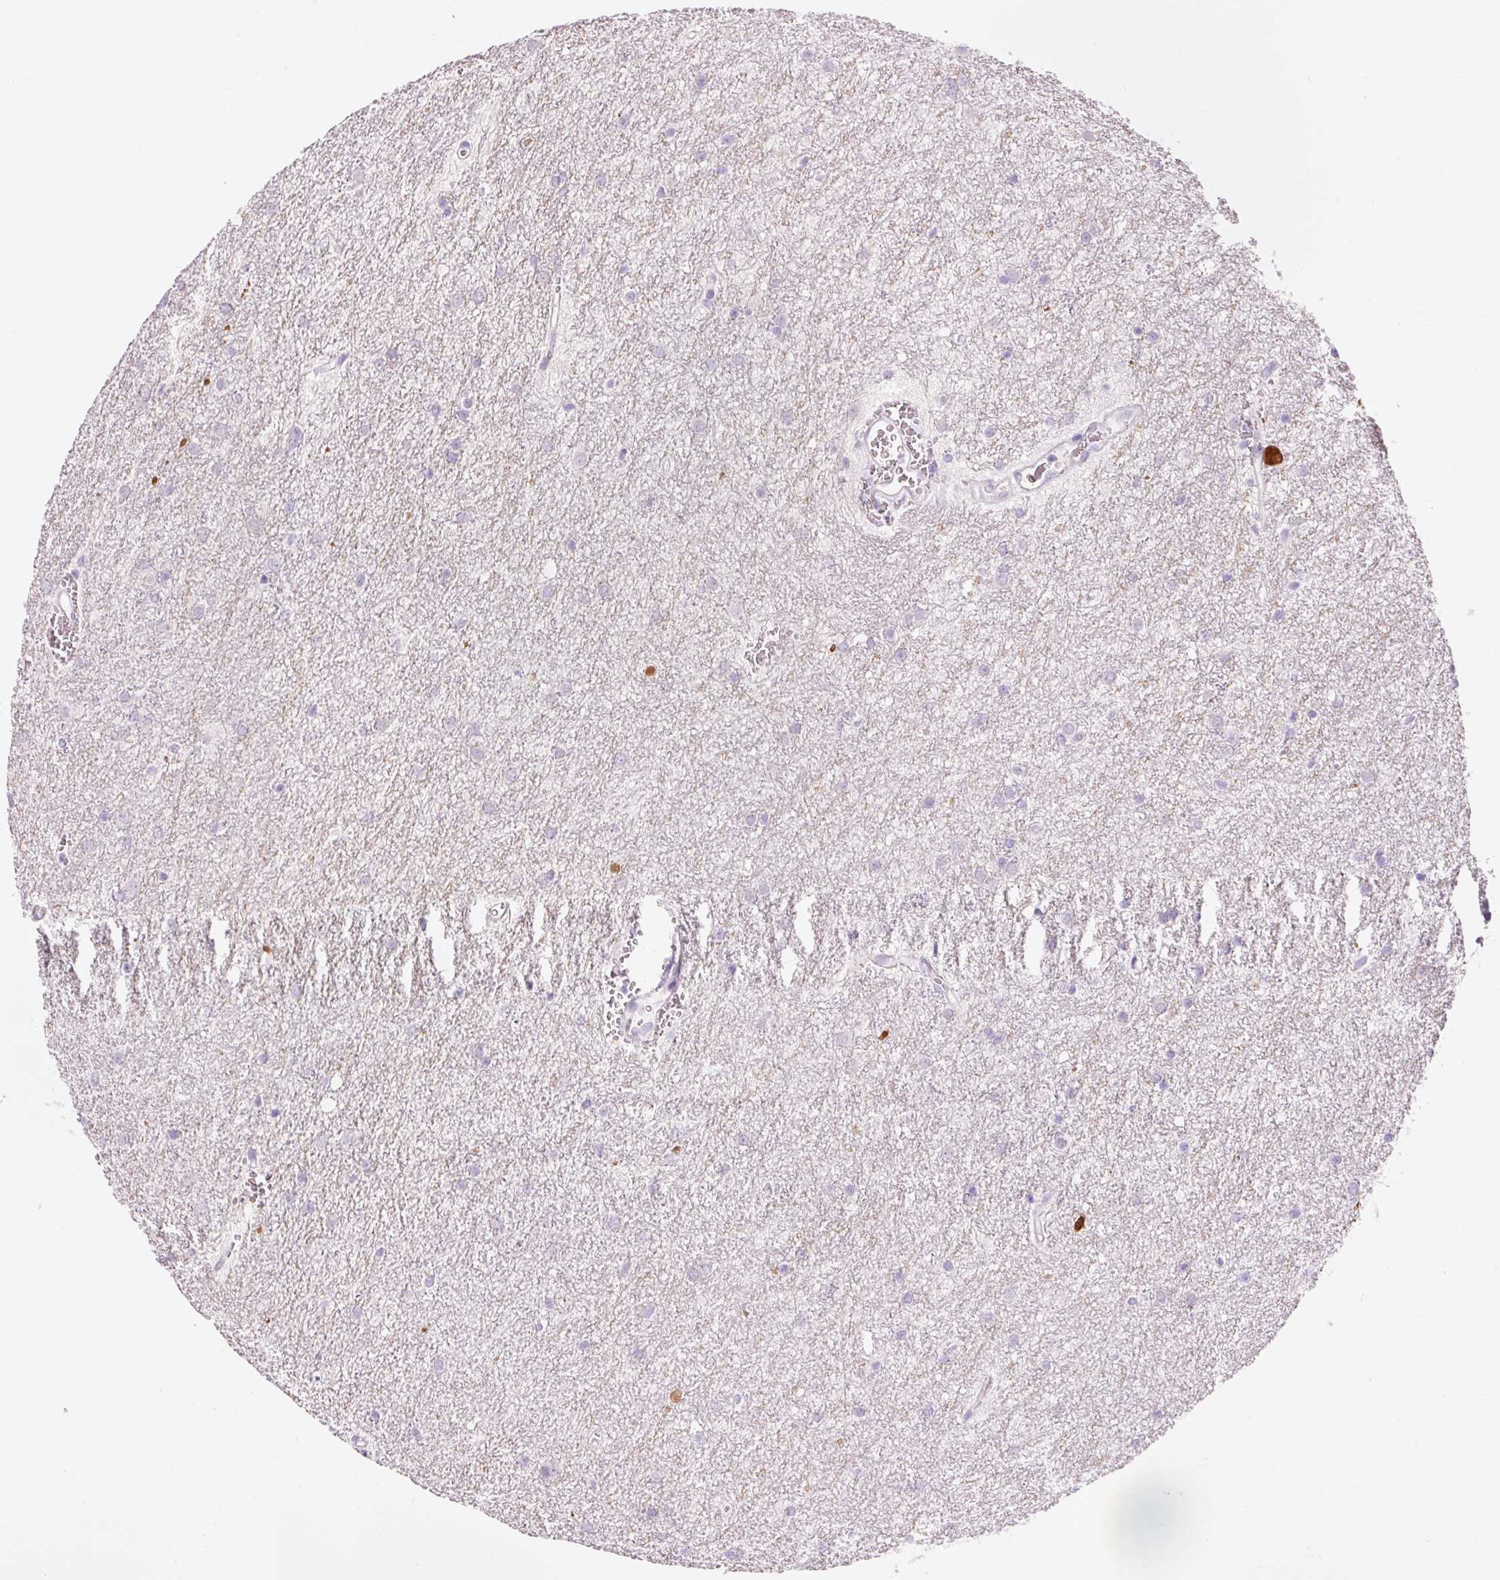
{"staining": {"intensity": "negative", "quantity": "none", "location": "none"}, "tissue": "glioma", "cell_type": "Tumor cells", "image_type": "cancer", "snomed": [{"axis": "morphology", "description": "Glioma, malignant, Low grade"}, {"axis": "topography", "description": "Cerebellum"}], "caption": "Immunohistochemistry (IHC) image of neoplastic tissue: human malignant low-grade glioma stained with DAB displays no significant protein positivity in tumor cells.", "gene": "DHRS11", "patient": {"sex": "female", "age": 5}}